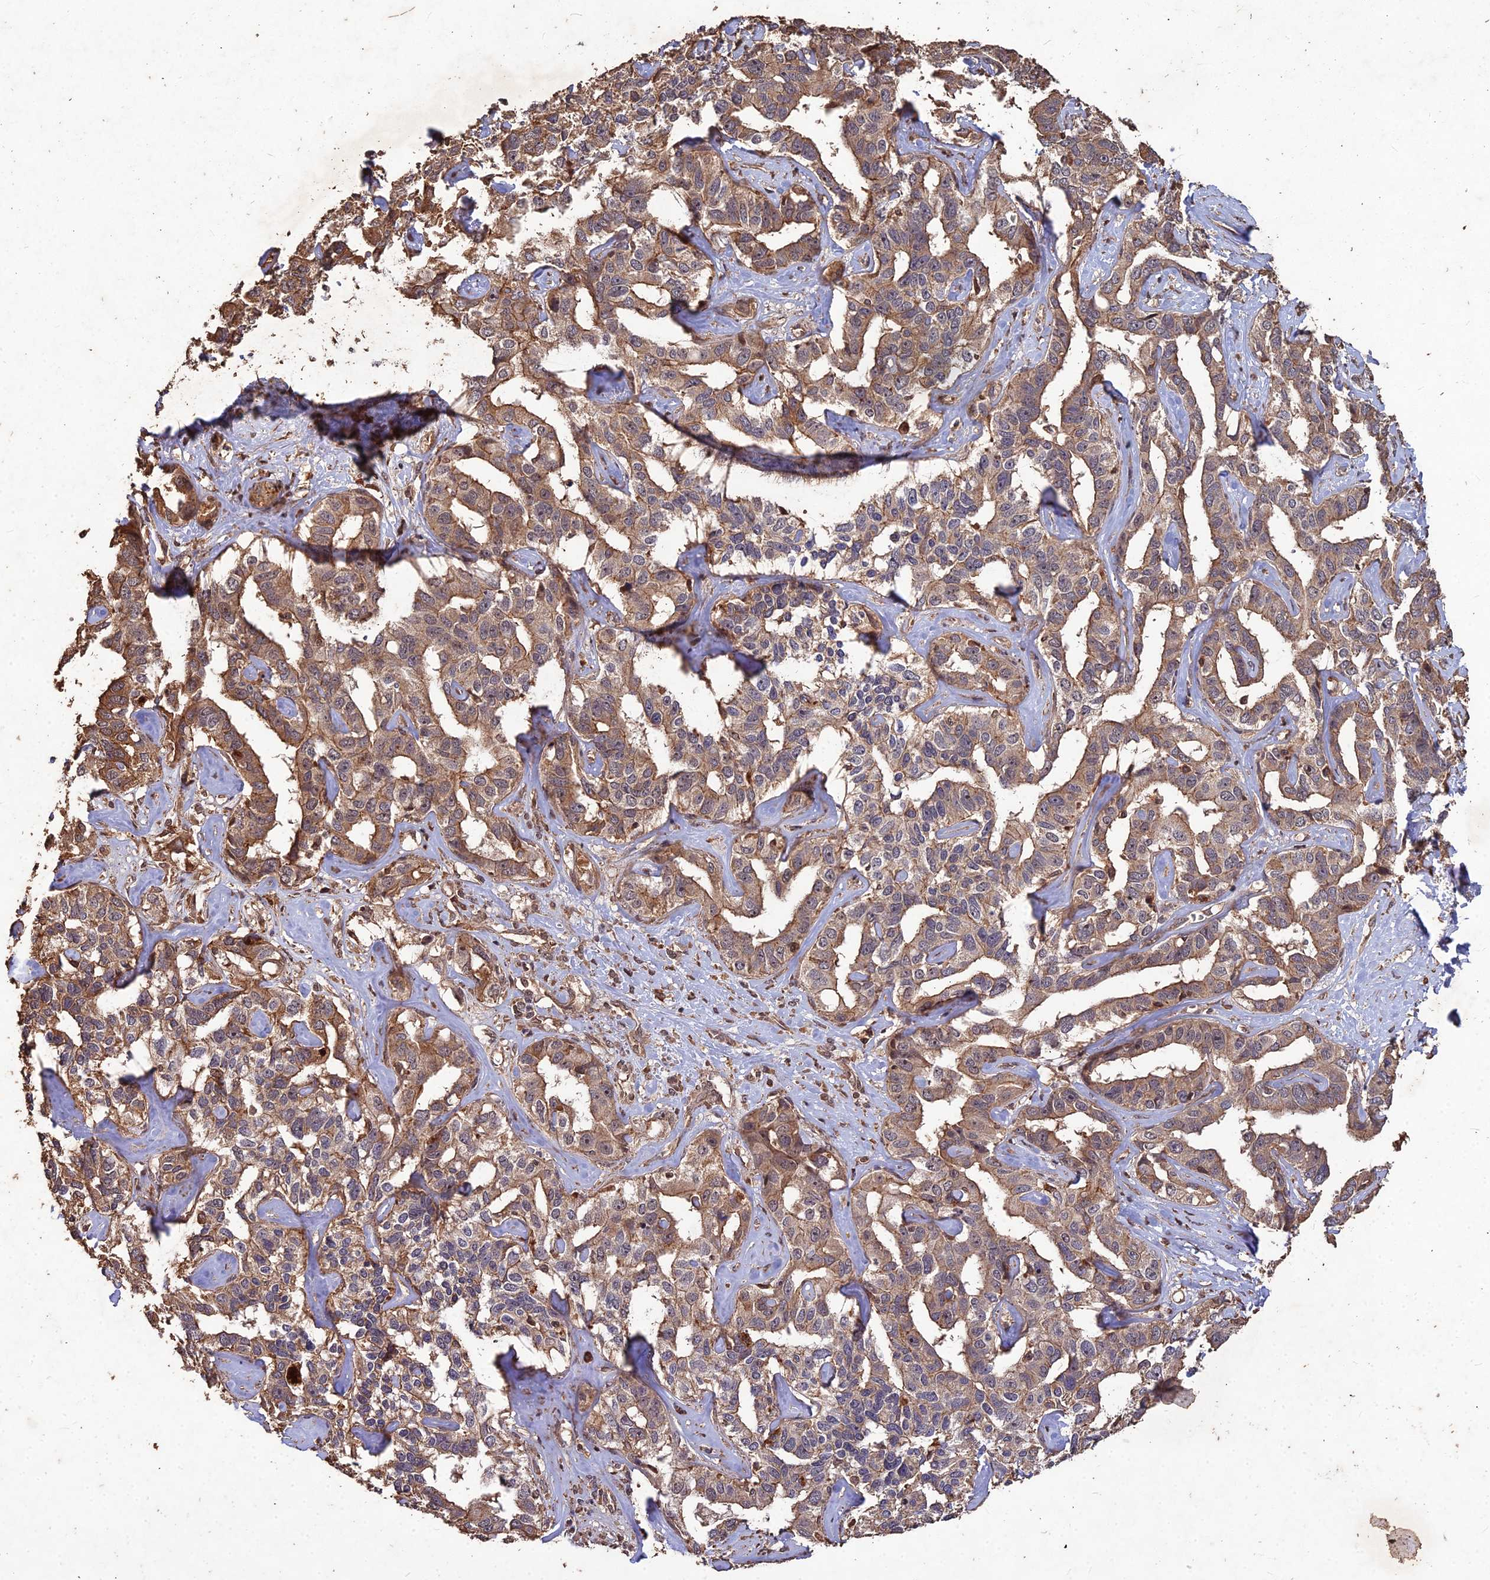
{"staining": {"intensity": "moderate", "quantity": ">75%", "location": "cytoplasmic/membranous"}, "tissue": "liver cancer", "cell_type": "Tumor cells", "image_type": "cancer", "snomed": [{"axis": "morphology", "description": "Cholangiocarcinoma"}, {"axis": "topography", "description": "Liver"}], "caption": "This is a histology image of IHC staining of liver cancer (cholangiocarcinoma), which shows moderate staining in the cytoplasmic/membranous of tumor cells.", "gene": "SYMPK", "patient": {"sex": "male", "age": 59}}